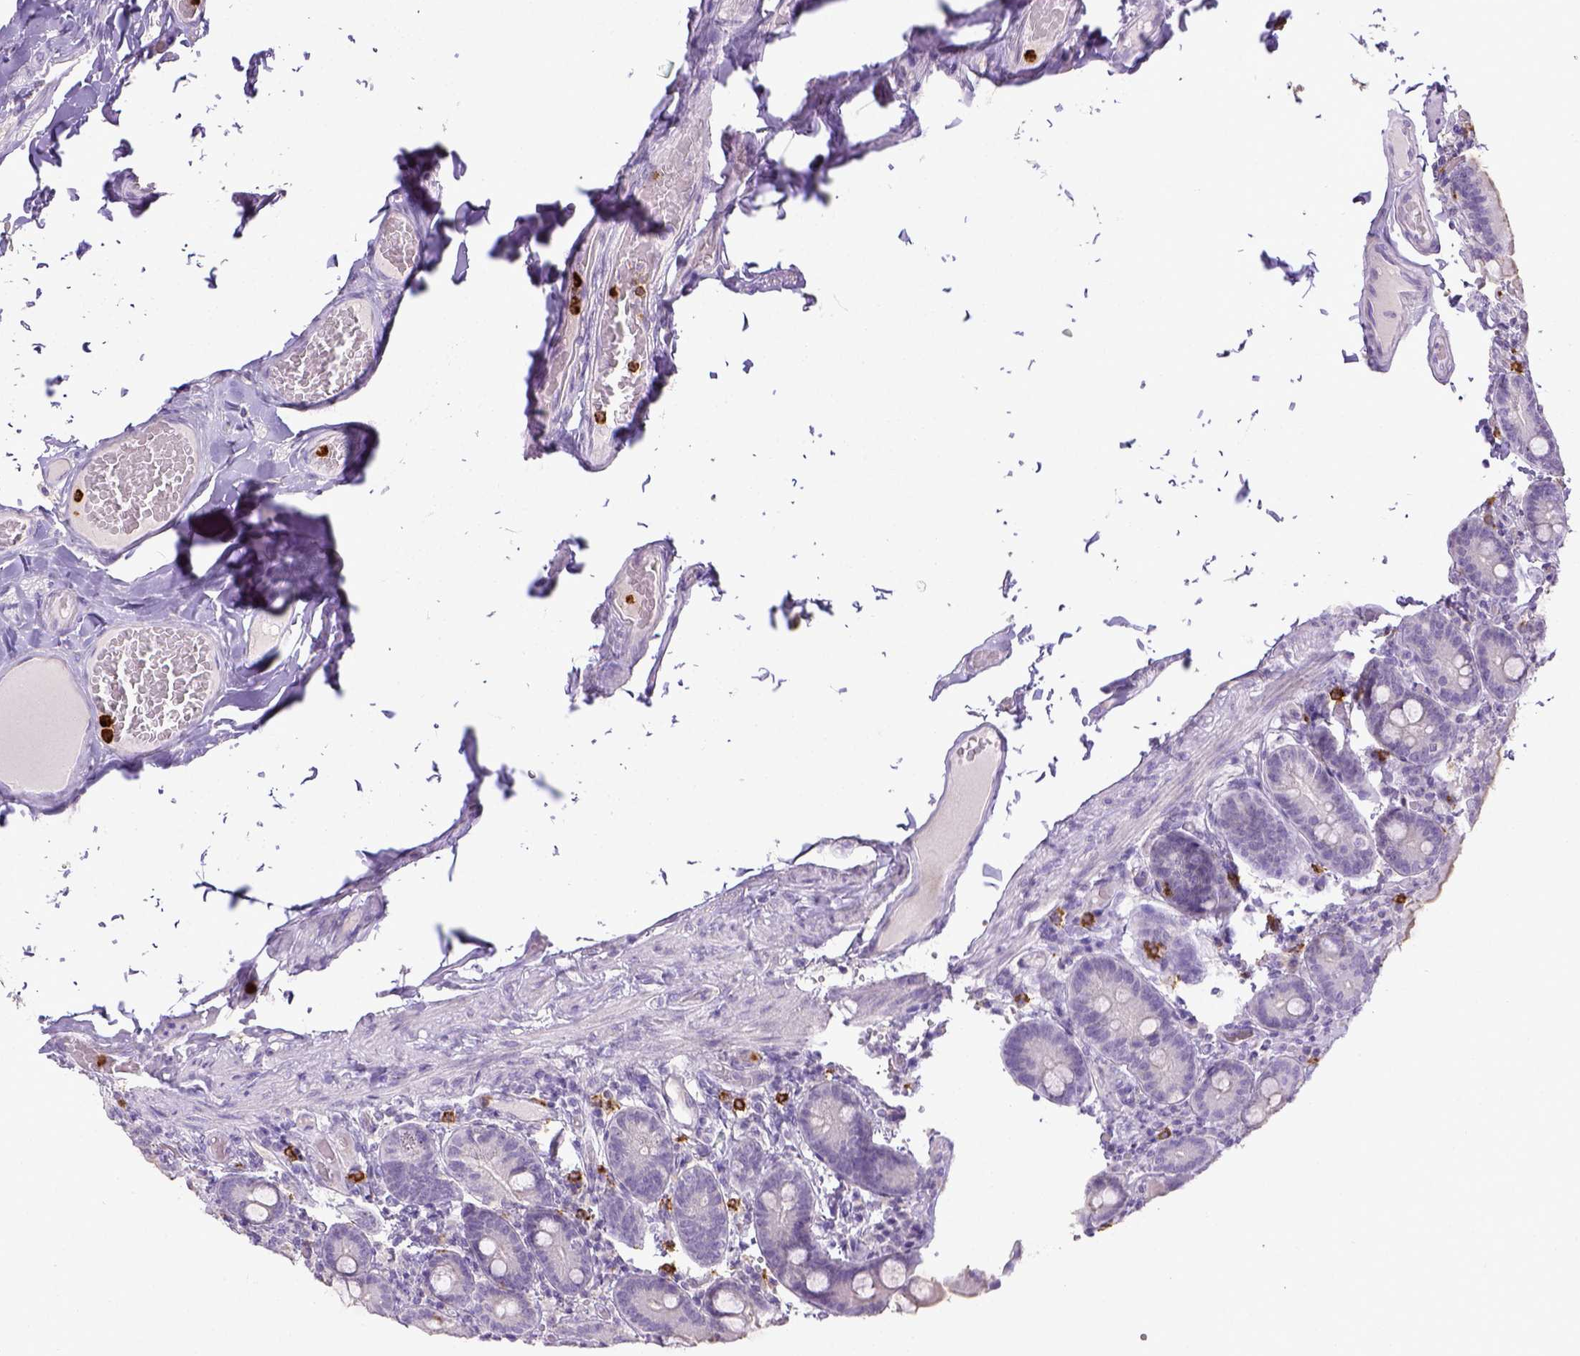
{"staining": {"intensity": "negative", "quantity": "none", "location": "none"}, "tissue": "duodenum", "cell_type": "Glandular cells", "image_type": "normal", "snomed": [{"axis": "morphology", "description": "Normal tissue, NOS"}, {"axis": "topography", "description": "Duodenum"}], "caption": "Photomicrograph shows no significant protein staining in glandular cells of benign duodenum.", "gene": "ITGAM", "patient": {"sex": "female", "age": 62}}